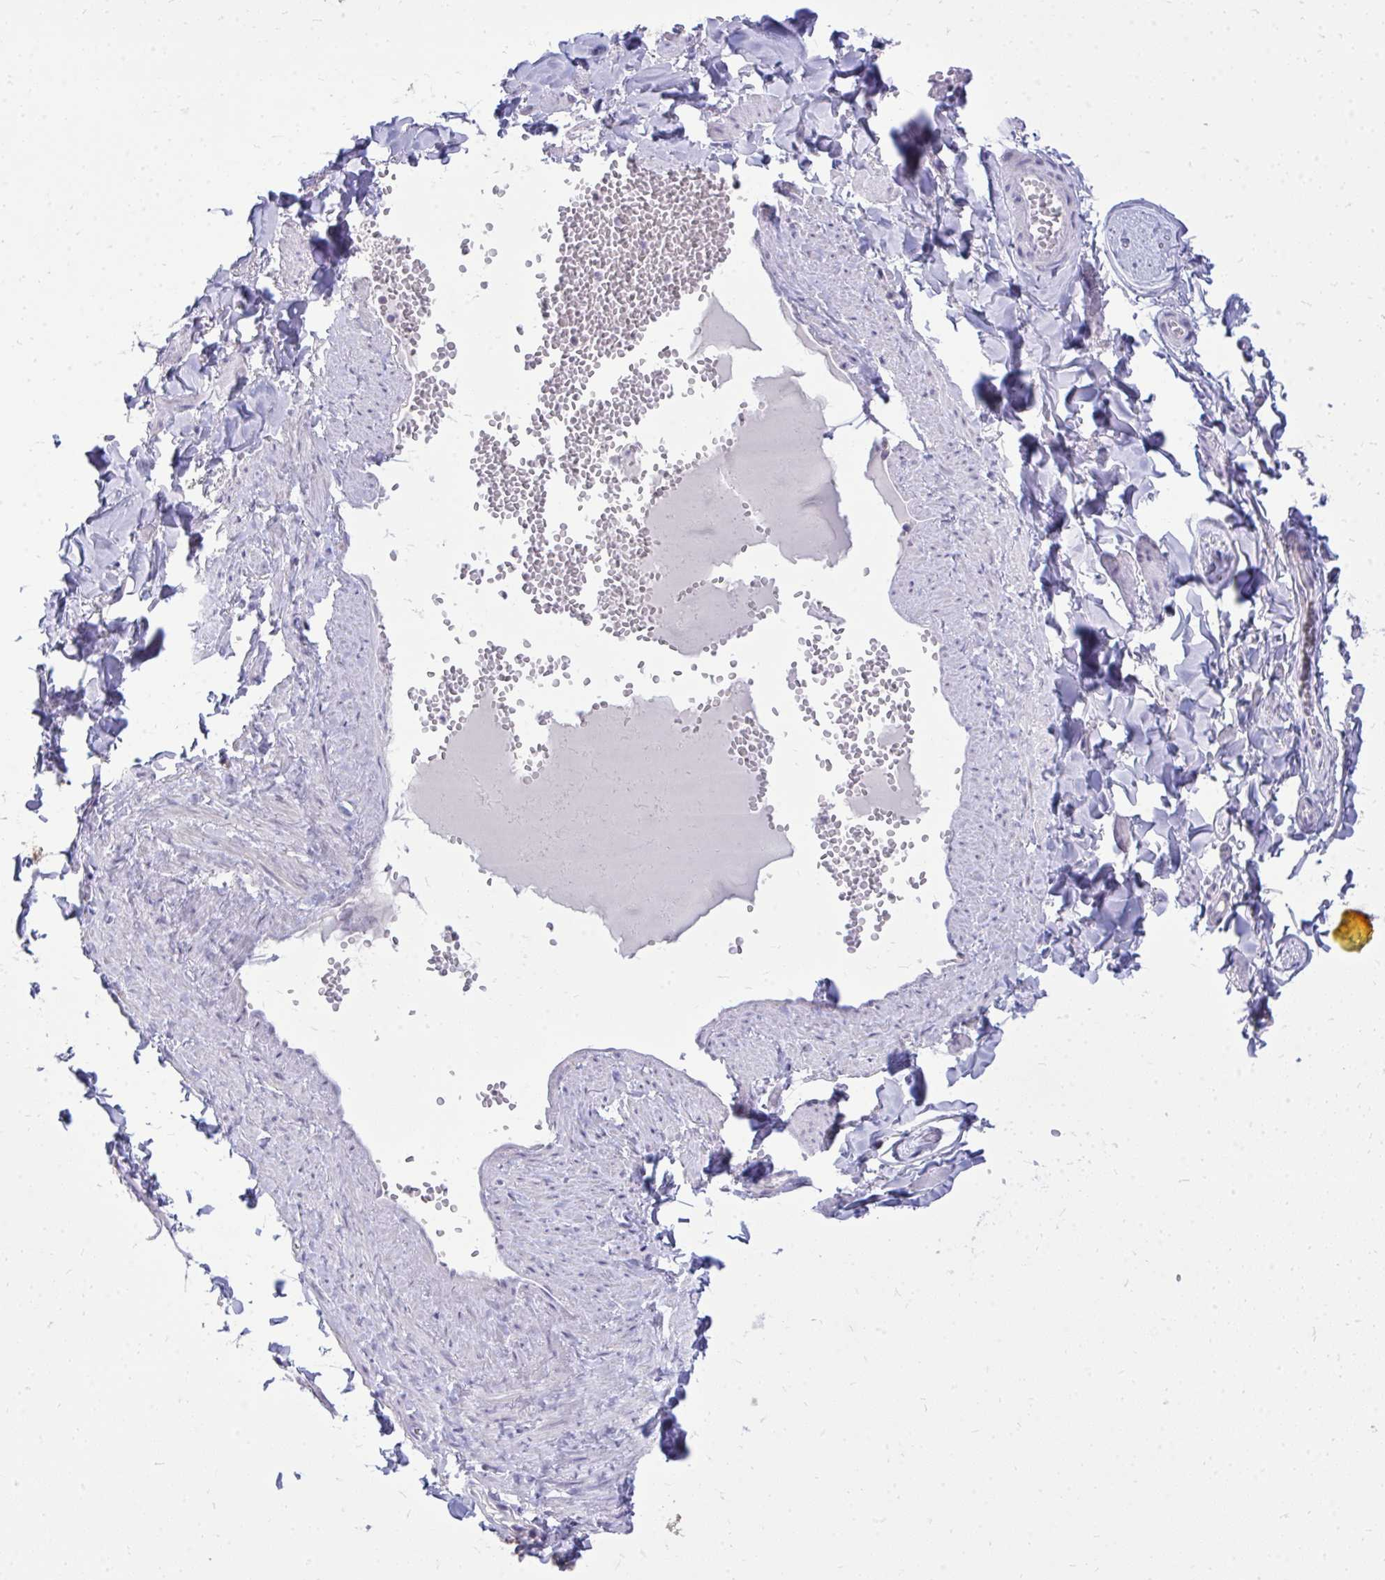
{"staining": {"intensity": "negative", "quantity": "none", "location": "none"}, "tissue": "soft tissue", "cell_type": "Fibroblasts", "image_type": "normal", "snomed": [{"axis": "morphology", "description": "Normal tissue, NOS"}, {"axis": "topography", "description": "Vulva"}, {"axis": "topography", "description": "Peripheral nerve tissue"}], "caption": "Protein analysis of benign soft tissue shows no significant staining in fibroblasts.", "gene": "SPTBN2", "patient": {"sex": "female", "age": 66}}